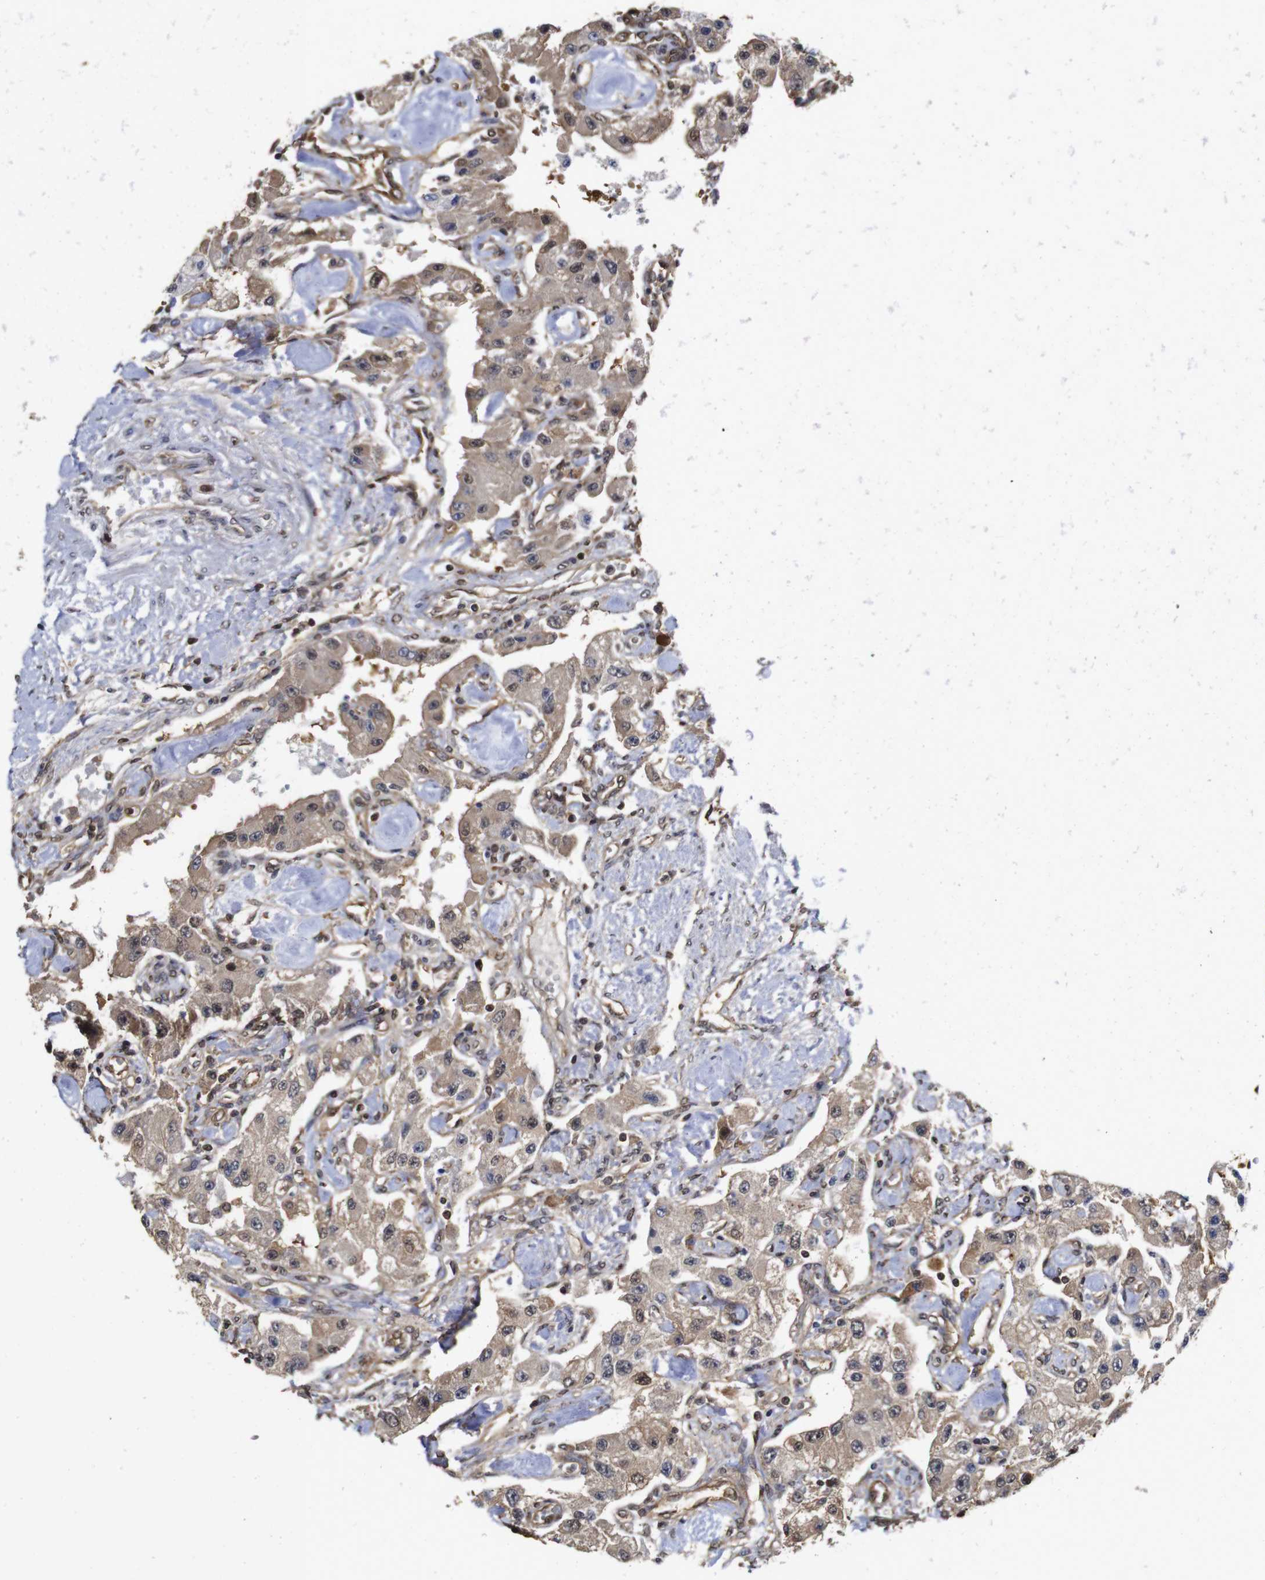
{"staining": {"intensity": "moderate", "quantity": ">75%", "location": "cytoplasmic/membranous,nuclear"}, "tissue": "carcinoid", "cell_type": "Tumor cells", "image_type": "cancer", "snomed": [{"axis": "morphology", "description": "Carcinoid, malignant, NOS"}, {"axis": "topography", "description": "Pancreas"}], "caption": "High-power microscopy captured an IHC micrograph of carcinoid (malignant), revealing moderate cytoplasmic/membranous and nuclear staining in approximately >75% of tumor cells.", "gene": "SUMO3", "patient": {"sex": "male", "age": 41}}